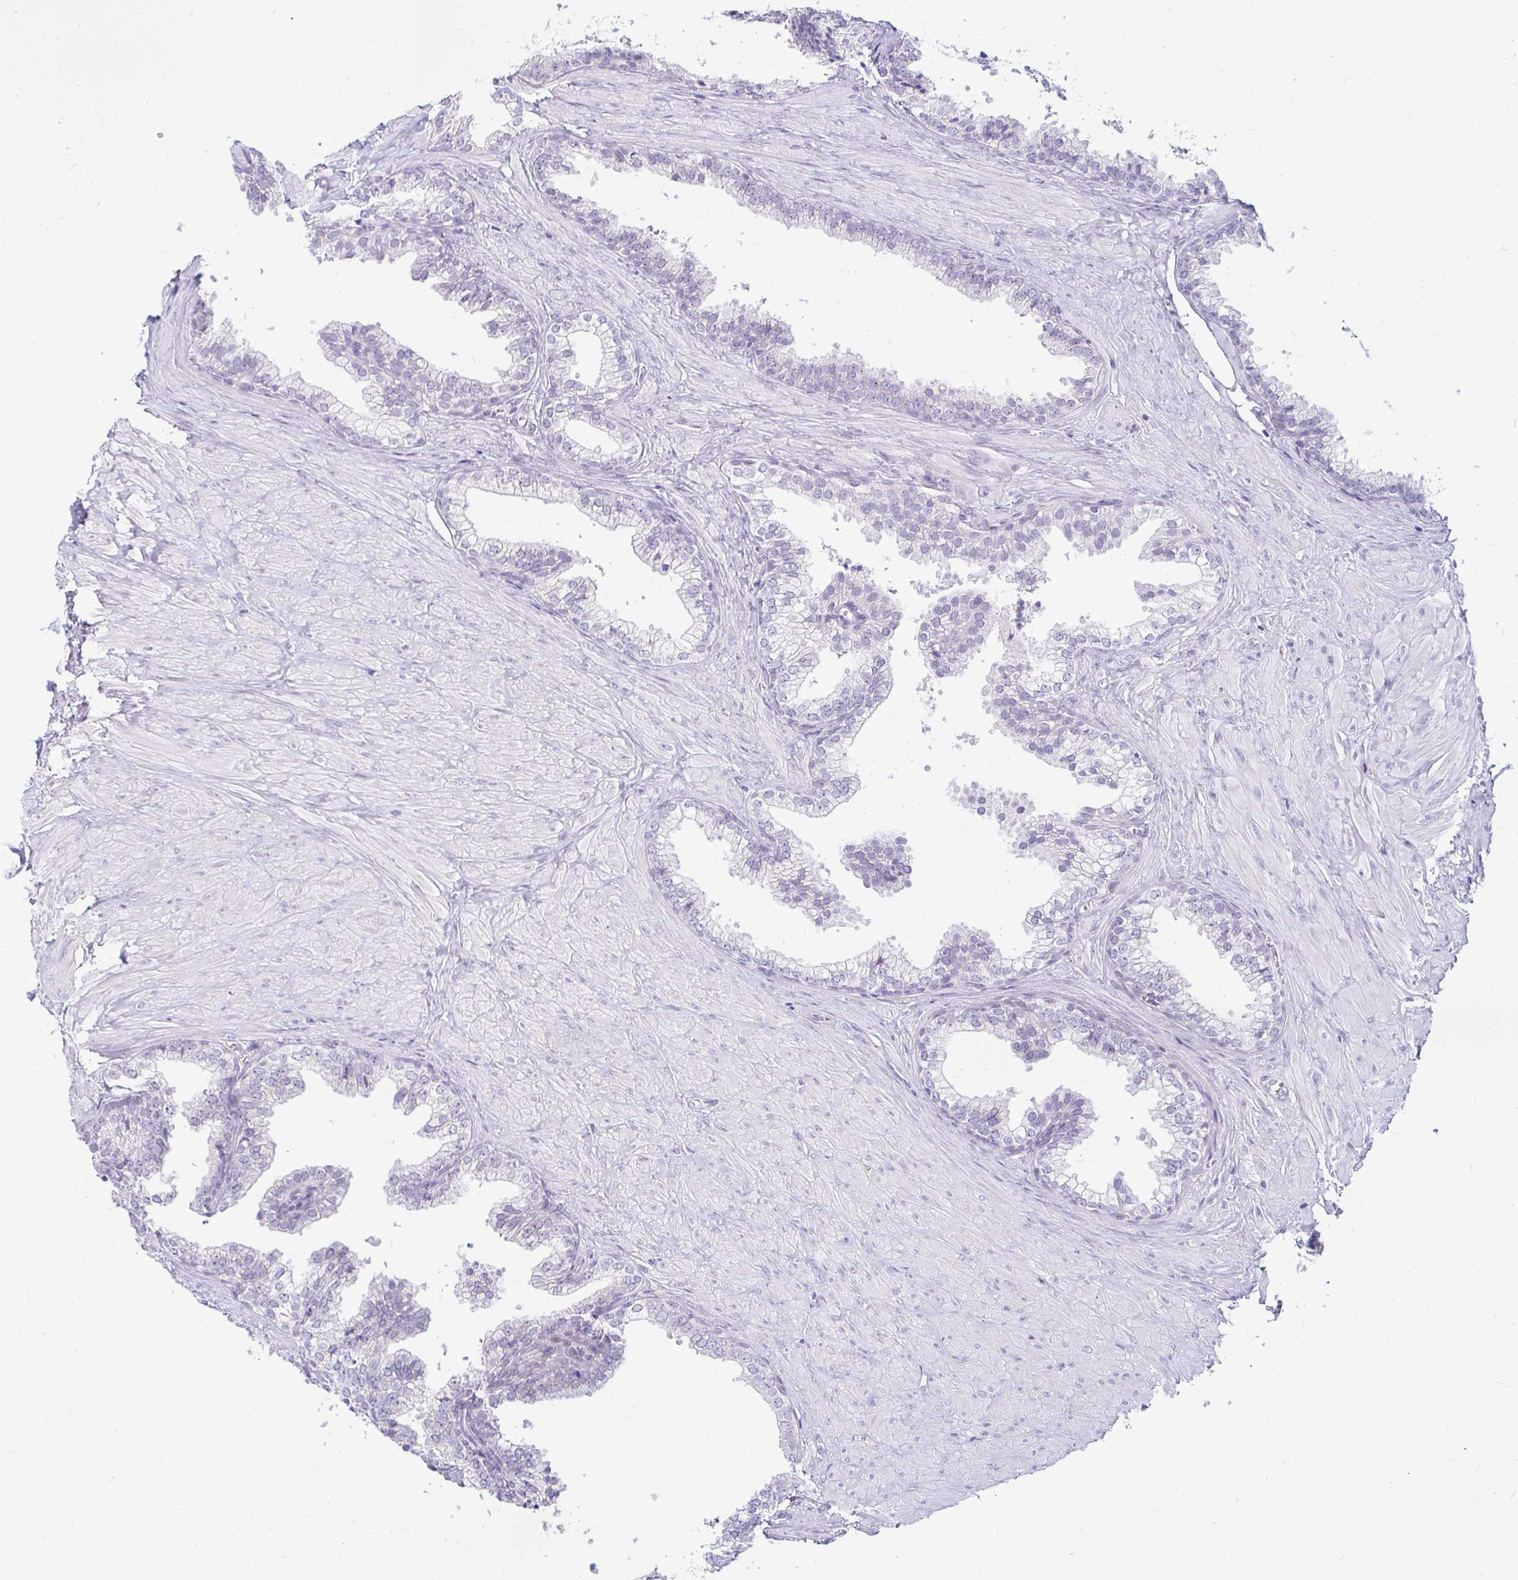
{"staining": {"intensity": "negative", "quantity": "none", "location": "none"}, "tissue": "prostate", "cell_type": "Glandular cells", "image_type": "normal", "snomed": [{"axis": "morphology", "description": "Normal tissue, NOS"}, {"axis": "topography", "description": "Prostate"}, {"axis": "topography", "description": "Peripheral nerve tissue"}], "caption": "This image is of benign prostate stained with immunohistochemistry (IHC) to label a protein in brown with the nuclei are counter-stained blue. There is no staining in glandular cells.", "gene": "OR51D1", "patient": {"sex": "male", "age": 55}}